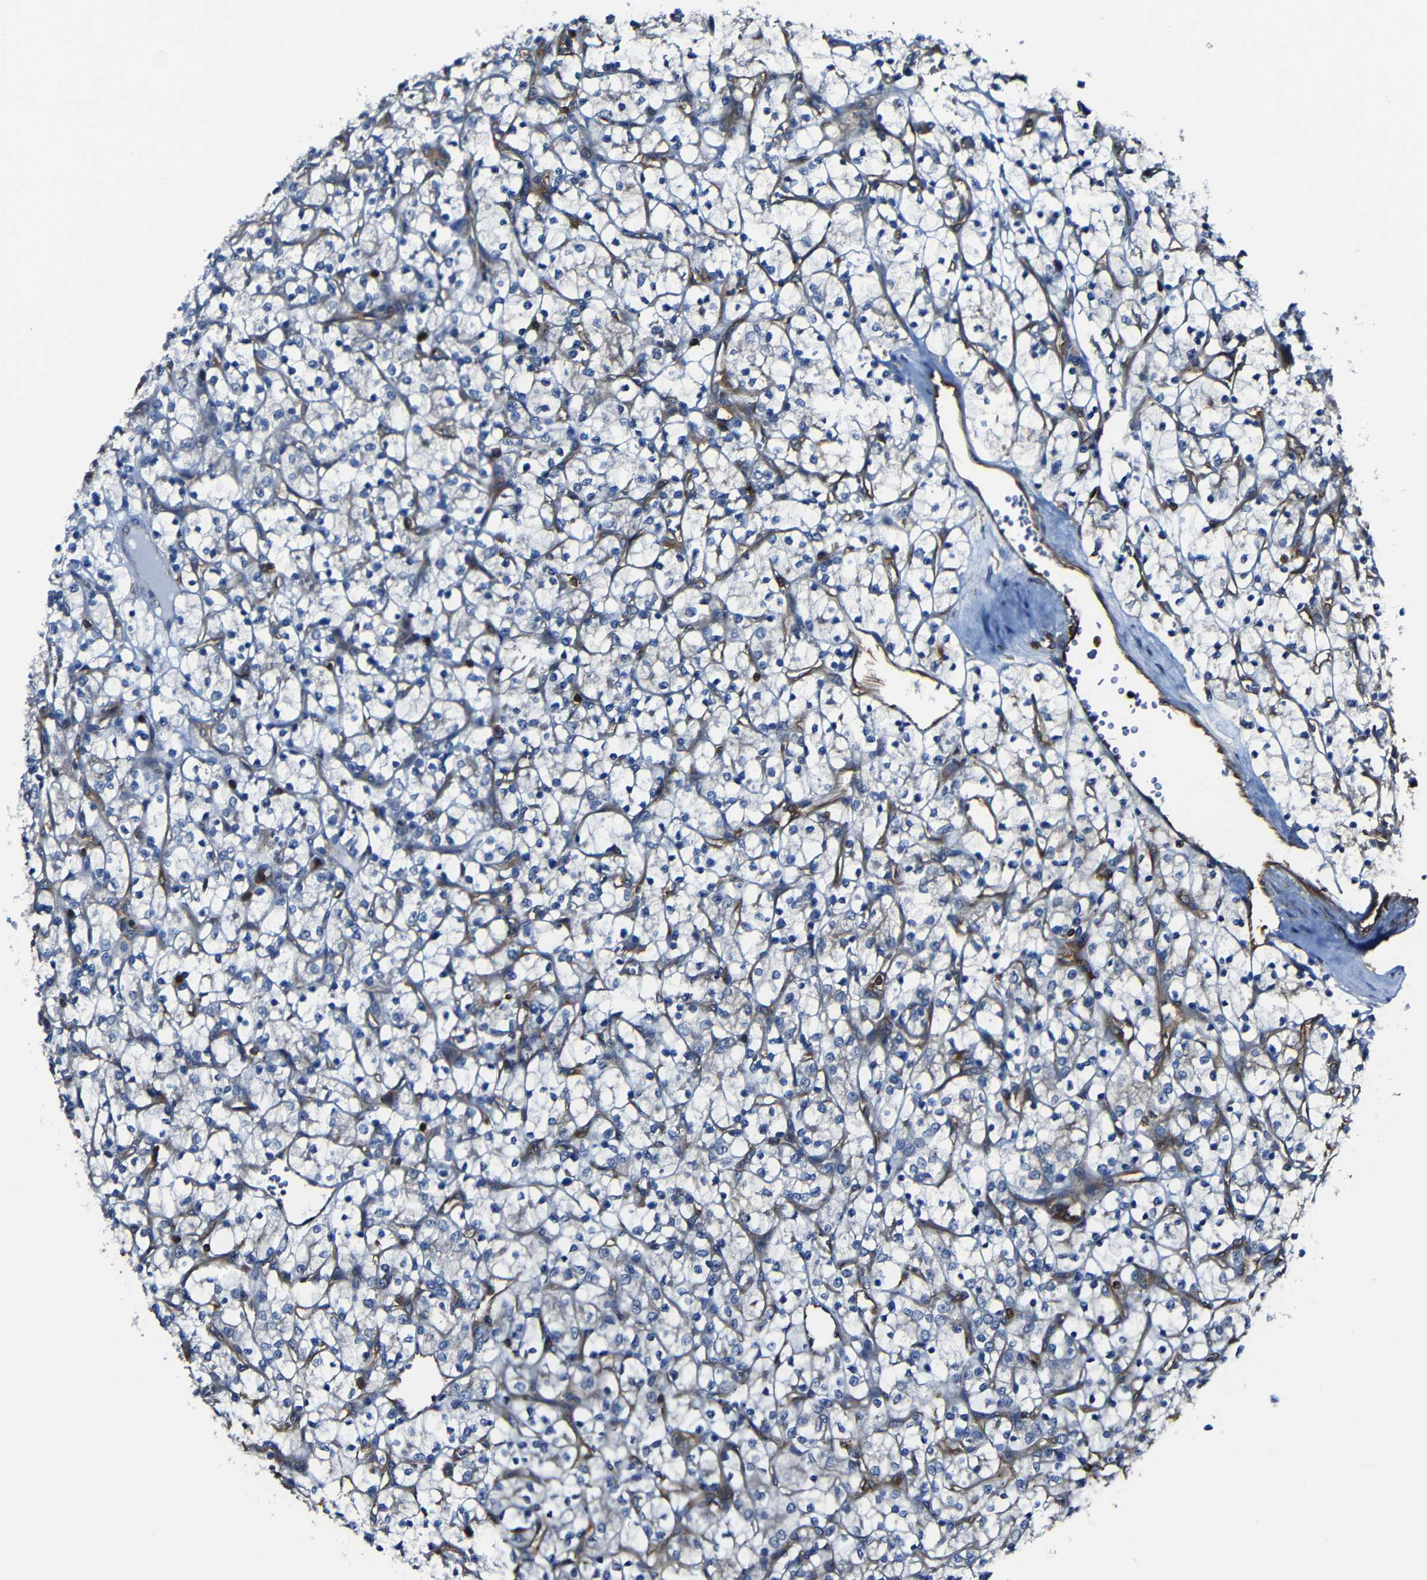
{"staining": {"intensity": "negative", "quantity": "none", "location": "none"}, "tissue": "renal cancer", "cell_type": "Tumor cells", "image_type": "cancer", "snomed": [{"axis": "morphology", "description": "Adenocarcinoma, NOS"}, {"axis": "topography", "description": "Kidney"}], "caption": "Renal adenocarcinoma stained for a protein using IHC reveals no expression tumor cells.", "gene": "ARHGEF1", "patient": {"sex": "female", "age": 69}}